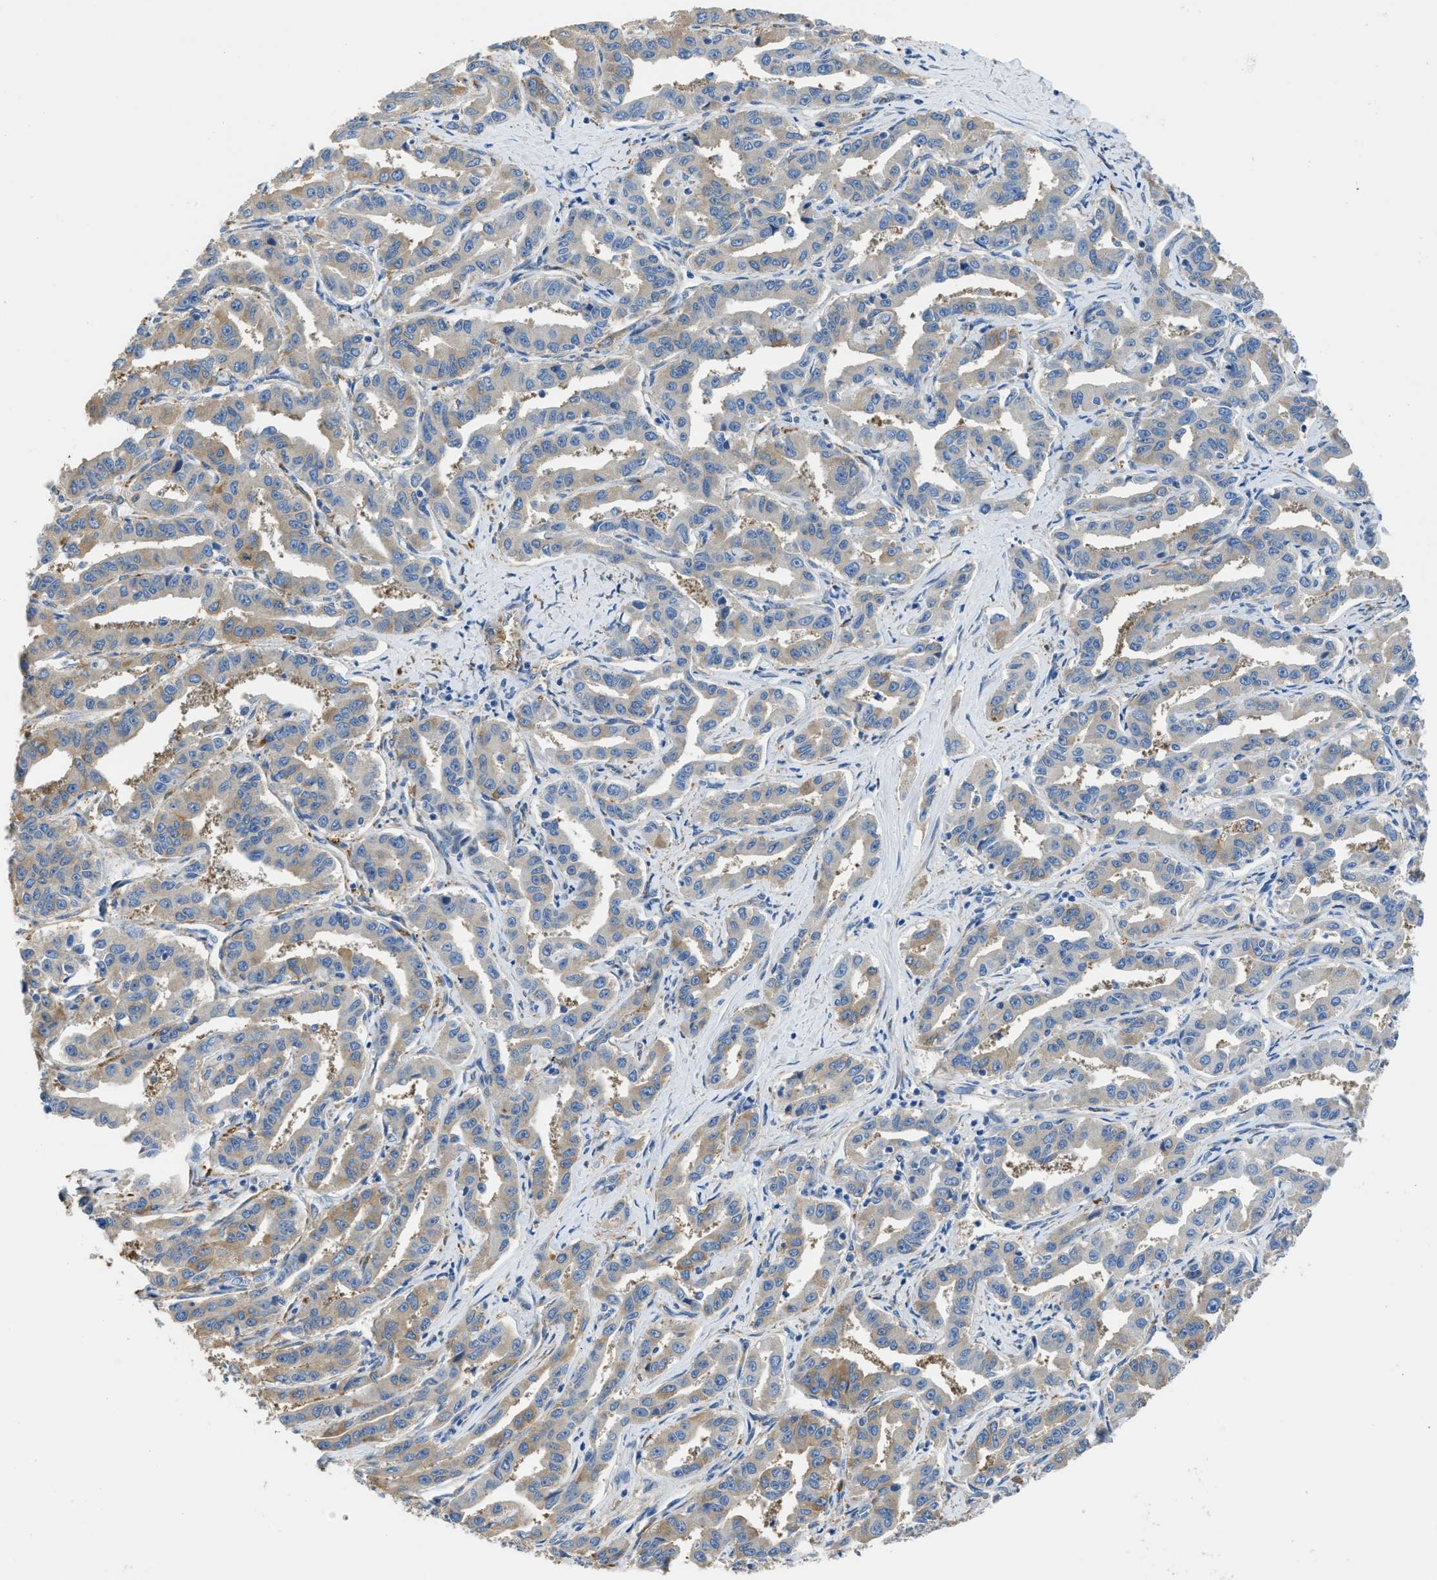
{"staining": {"intensity": "weak", "quantity": ">75%", "location": "cytoplasmic/membranous"}, "tissue": "liver cancer", "cell_type": "Tumor cells", "image_type": "cancer", "snomed": [{"axis": "morphology", "description": "Cholangiocarcinoma"}, {"axis": "topography", "description": "Liver"}], "caption": "Liver cancer (cholangiocarcinoma) was stained to show a protein in brown. There is low levels of weak cytoplasmic/membranous positivity in approximately >75% of tumor cells.", "gene": "ZSWIM5", "patient": {"sex": "male", "age": 59}}